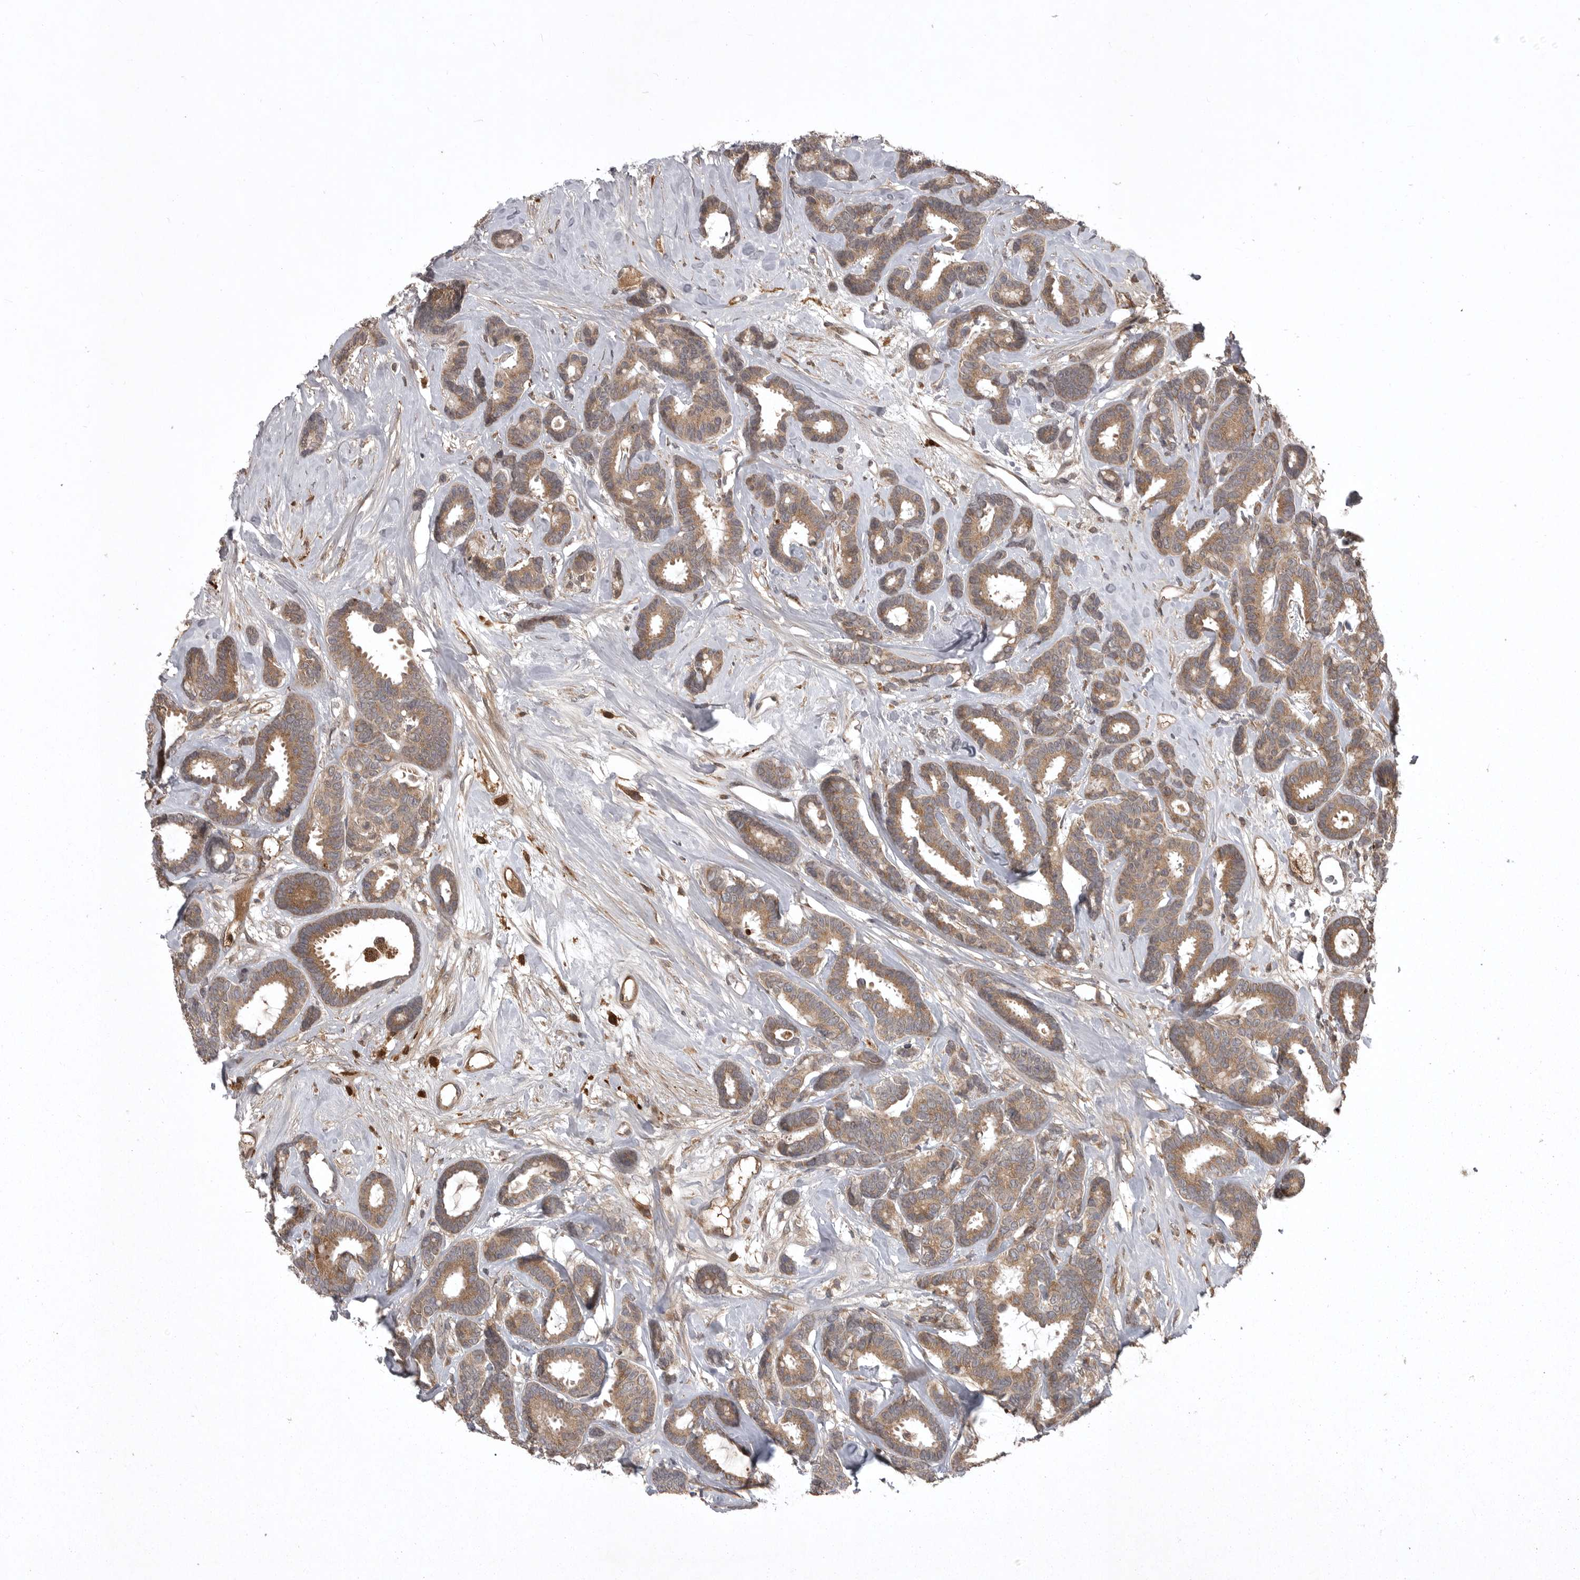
{"staining": {"intensity": "moderate", "quantity": ">75%", "location": "cytoplasmic/membranous"}, "tissue": "breast cancer", "cell_type": "Tumor cells", "image_type": "cancer", "snomed": [{"axis": "morphology", "description": "Duct carcinoma"}, {"axis": "topography", "description": "Breast"}], "caption": "A photomicrograph of breast cancer (intraductal carcinoma) stained for a protein demonstrates moderate cytoplasmic/membranous brown staining in tumor cells.", "gene": "GPR31", "patient": {"sex": "female", "age": 87}}